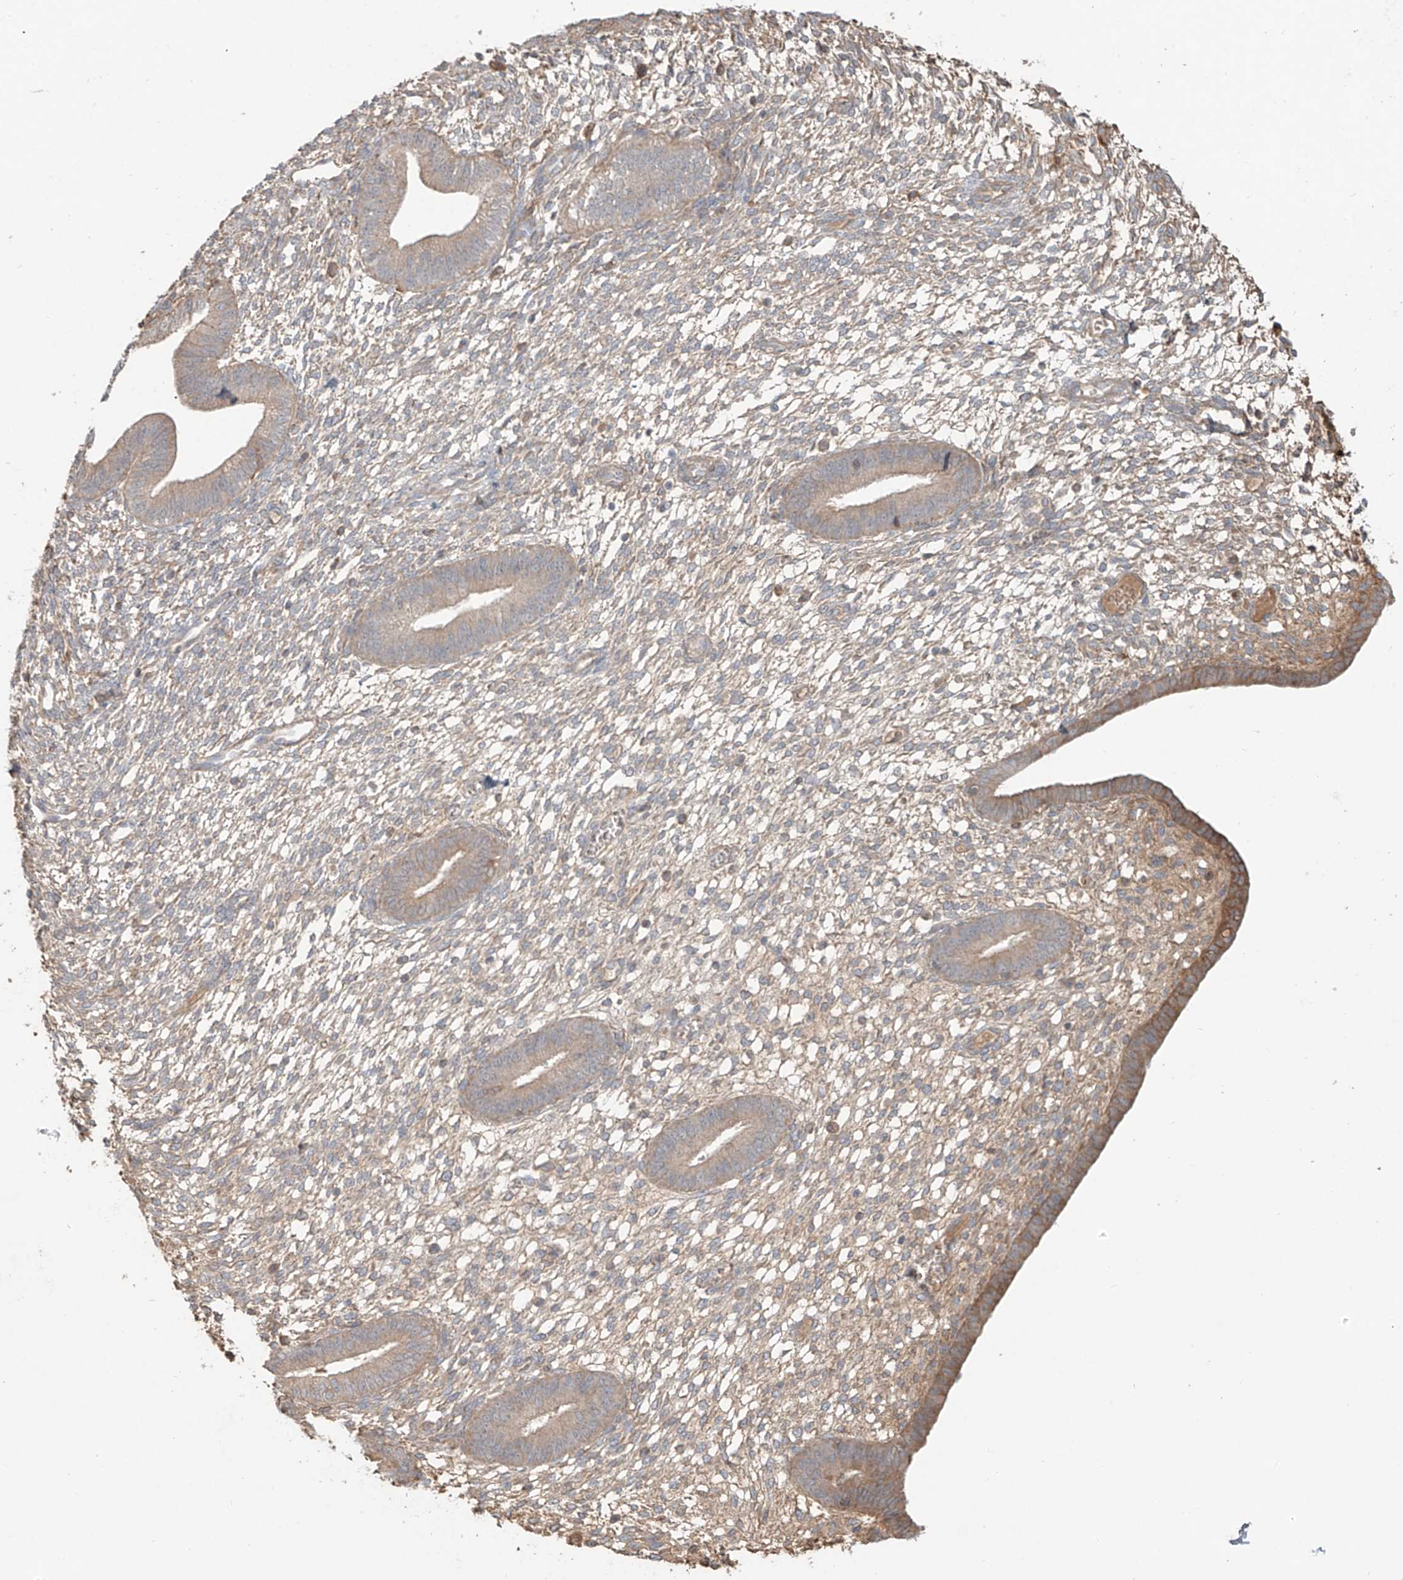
{"staining": {"intensity": "weak", "quantity": "25%-75%", "location": "cytoplasmic/membranous"}, "tissue": "endometrium", "cell_type": "Cells in endometrial stroma", "image_type": "normal", "snomed": [{"axis": "morphology", "description": "Normal tissue, NOS"}, {"axis": "topography", "description": "Endometrium"}], "caption": "Immunohistochemical staining of unremarkable human endometrium exhibits low levels of weak cytoplasmic/membranous positivity in approximately 25%-75% of cells in endometrial stroma. (Brightfield microscopy of DAB IHC at high magnification).", "gene": "ERO1A", "patient": {"sex": "female", "age": 46}}